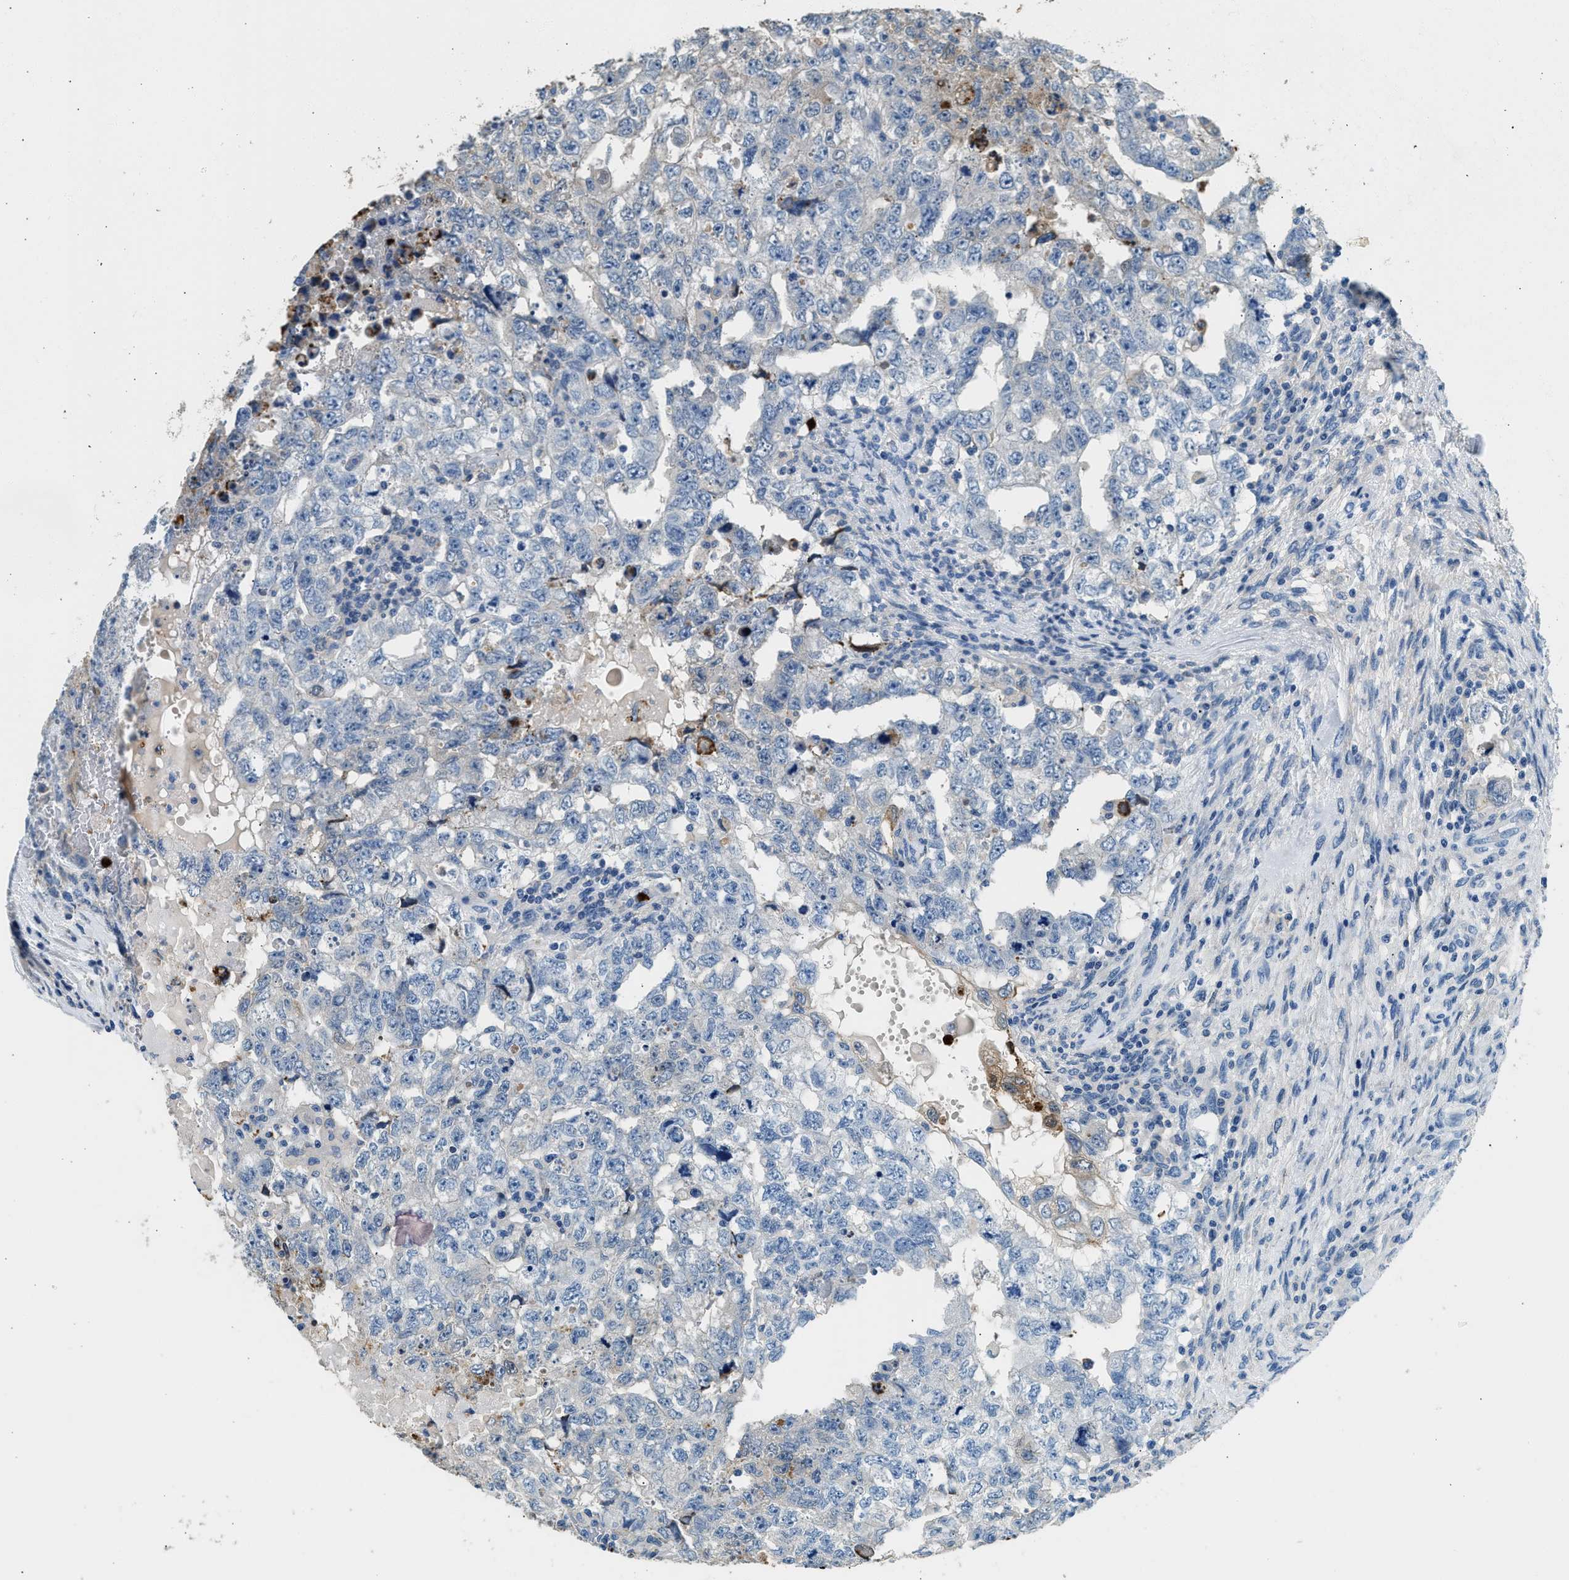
{"staining": {"intensity": "moderate", "quantity": "<25%", "location": "cytoplasmic/membranous"}, "tissue": "testis cancer", "cell_type": "Tumor cells", "image_type": "cancer", "snomed": [{"axis": "morphology", "description": "Carcinoma, Embryonal, NOS"}, {"axis": "topography", "description": "Testis"}], "caption": "A high-resolution photomicrograph shows immunohistochemistry (IHC) staining of embryonal carcinoma (testis), which displays moderate cytoplasmic/membranous staining in about <25% of tumor cells.", "gene": "ANXA3", "patient": {"sex": "male", "age": 36}}